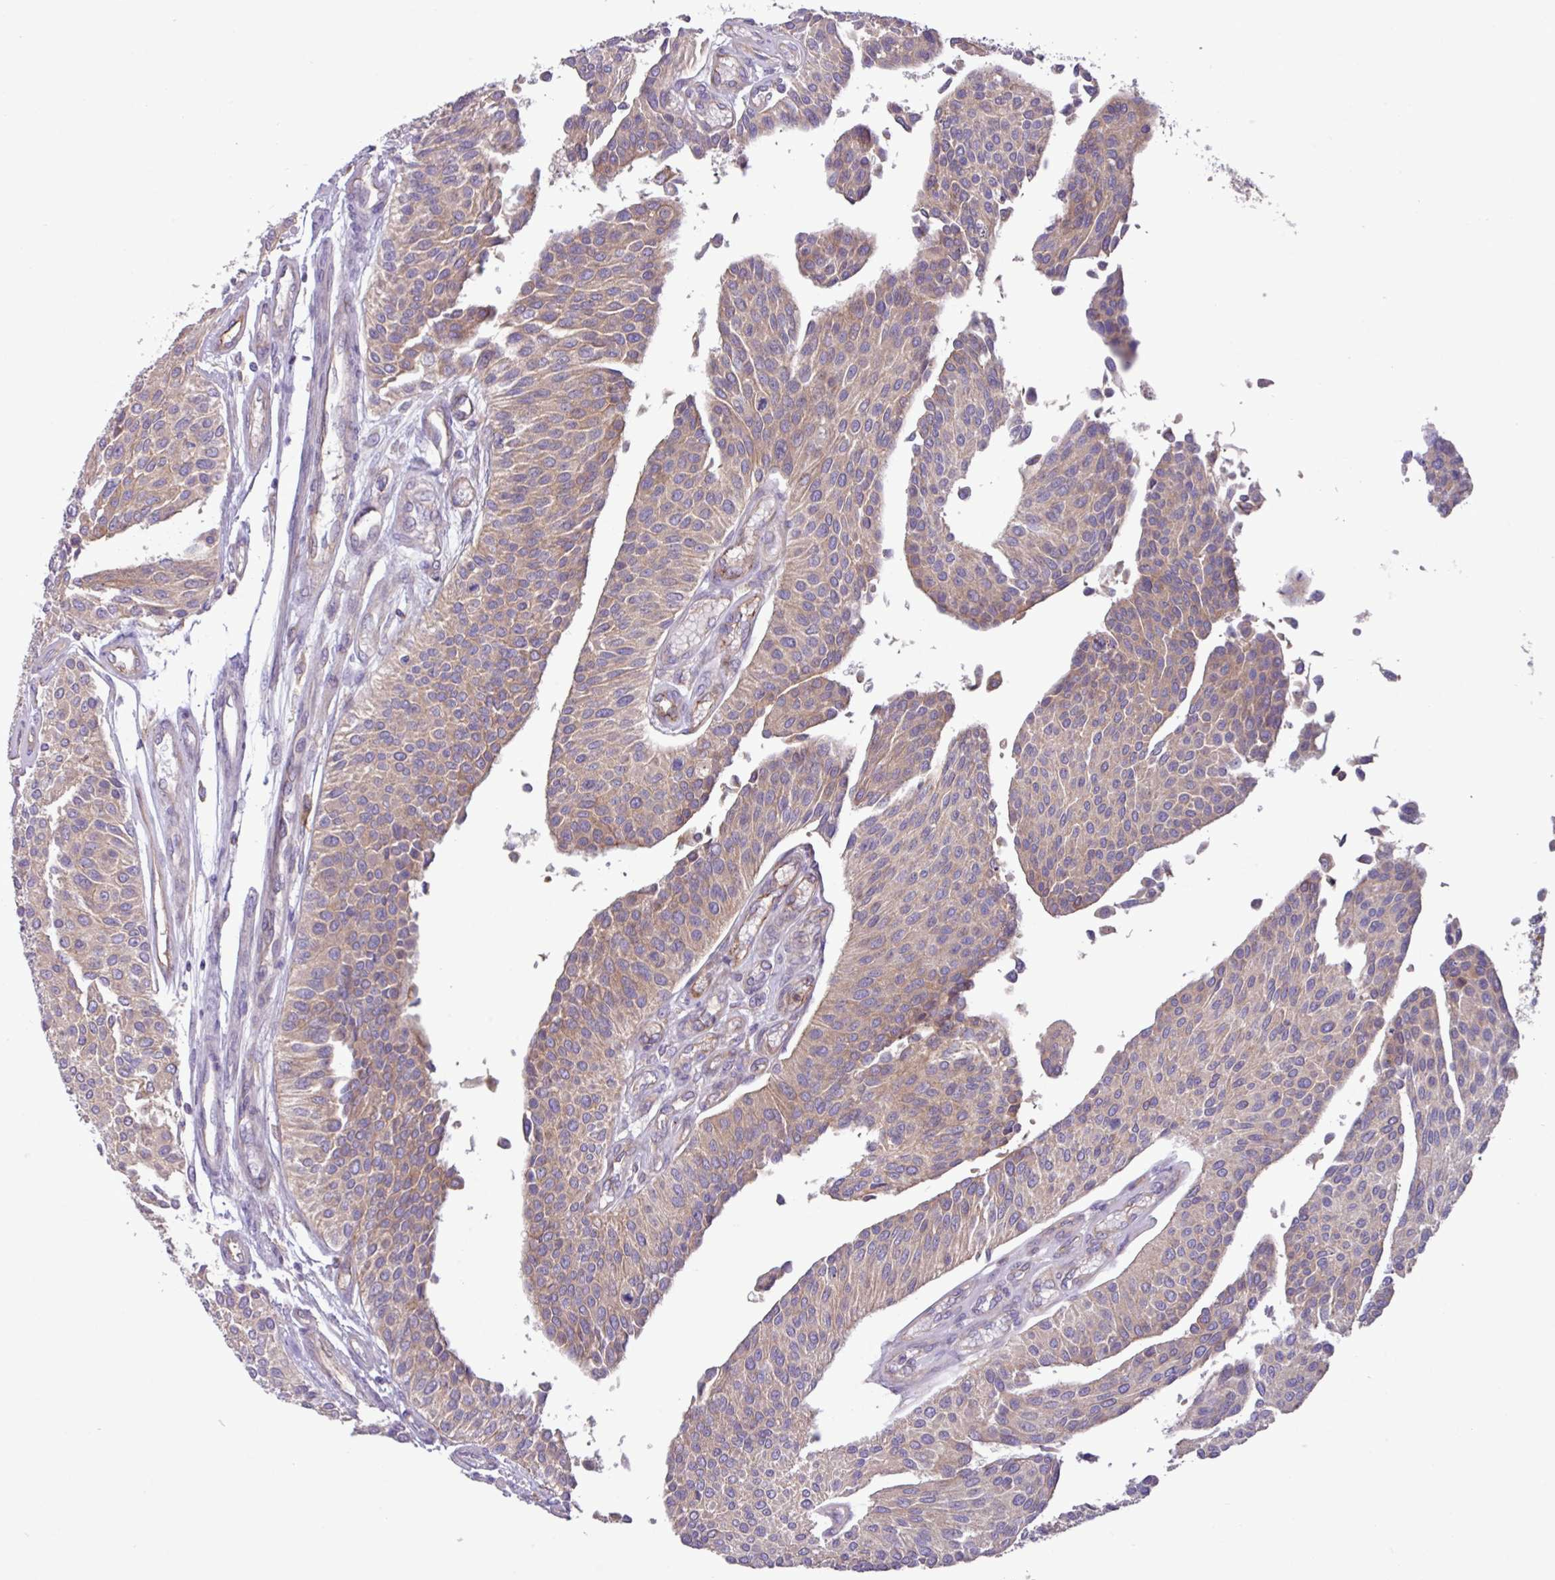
{"staining": {"intensity": "moderate", "quantity": ">75%", "location": "cytoplasmic/membranous"}, "tissue": "urothelial cancer", "cell_type": "Tumor cells", "image_type": "cancer", "snomed": [{"axis": "morphology", "description": "Urothelial carcinoma, NOS"}, {"axis": "topography", "description": "Urinary bladder"}], "caption": "Immunohistochemical staining of human urothelial cancer exhibits medium levels of moderate cytoplasmic/membranous expression in about >75% of tumor cells.", "gene": "RAB19", "patient": {"sex": "male", "age": 55}}